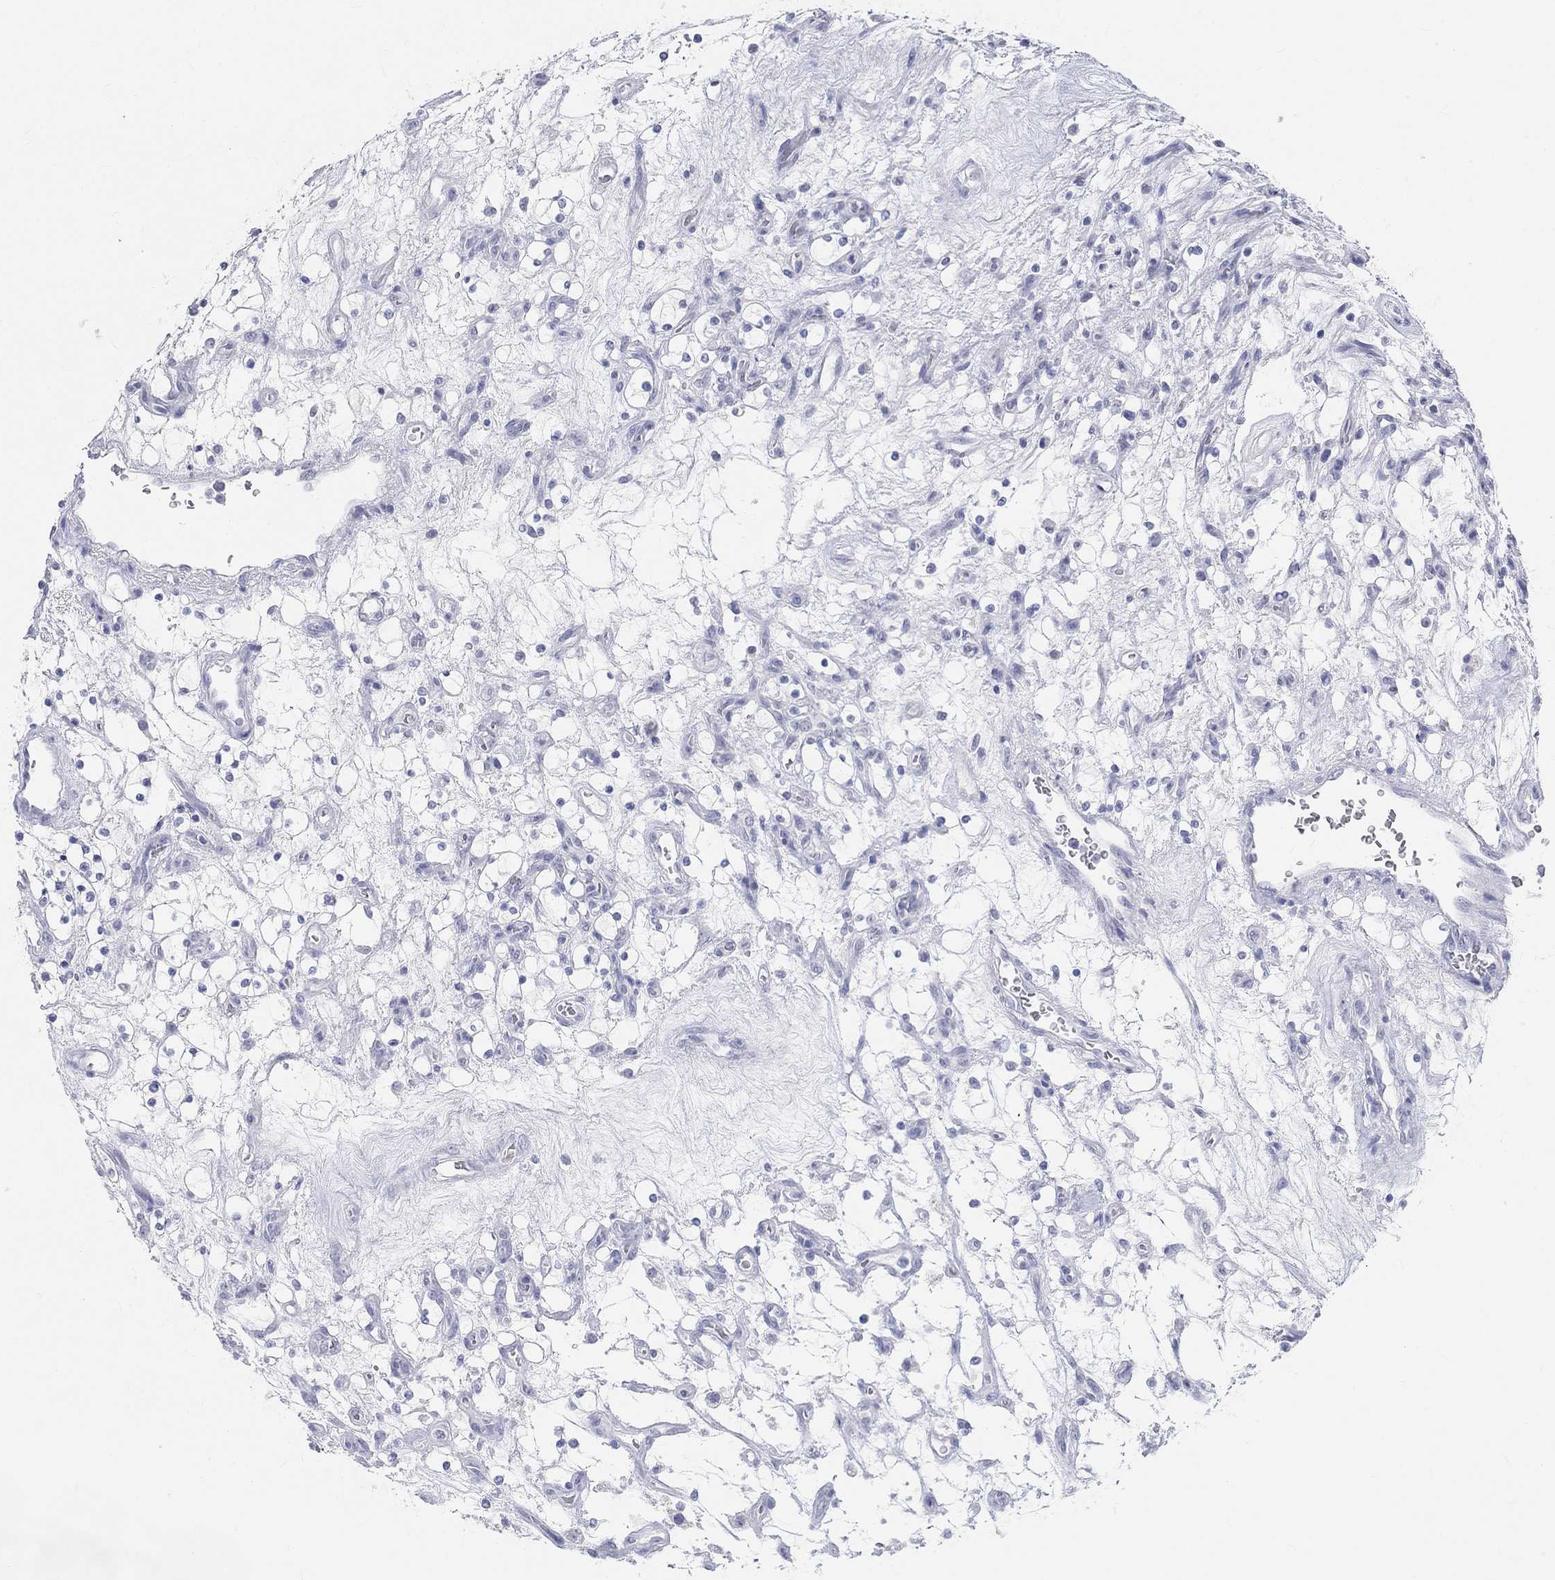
{"staining": {"intensity": "negative", "quantity": "none", "location": "none"}, "tissue": "renal cancer", "cell_type": "Tumor cells", "image_type": "cancer", "snomed": [{"axis": "morphology", "description": "Adenocarcinoma, NOS"}, {"axis": "topography", "description": "Kidney"}], "caption": "Immunohistochemistry (IHC) micrograph of renal cancer stained for a protein (brown), which shows no positivity in tumor cells.", "gene": "GRIA3", "patient": {"sex": "female", "age": 69}}